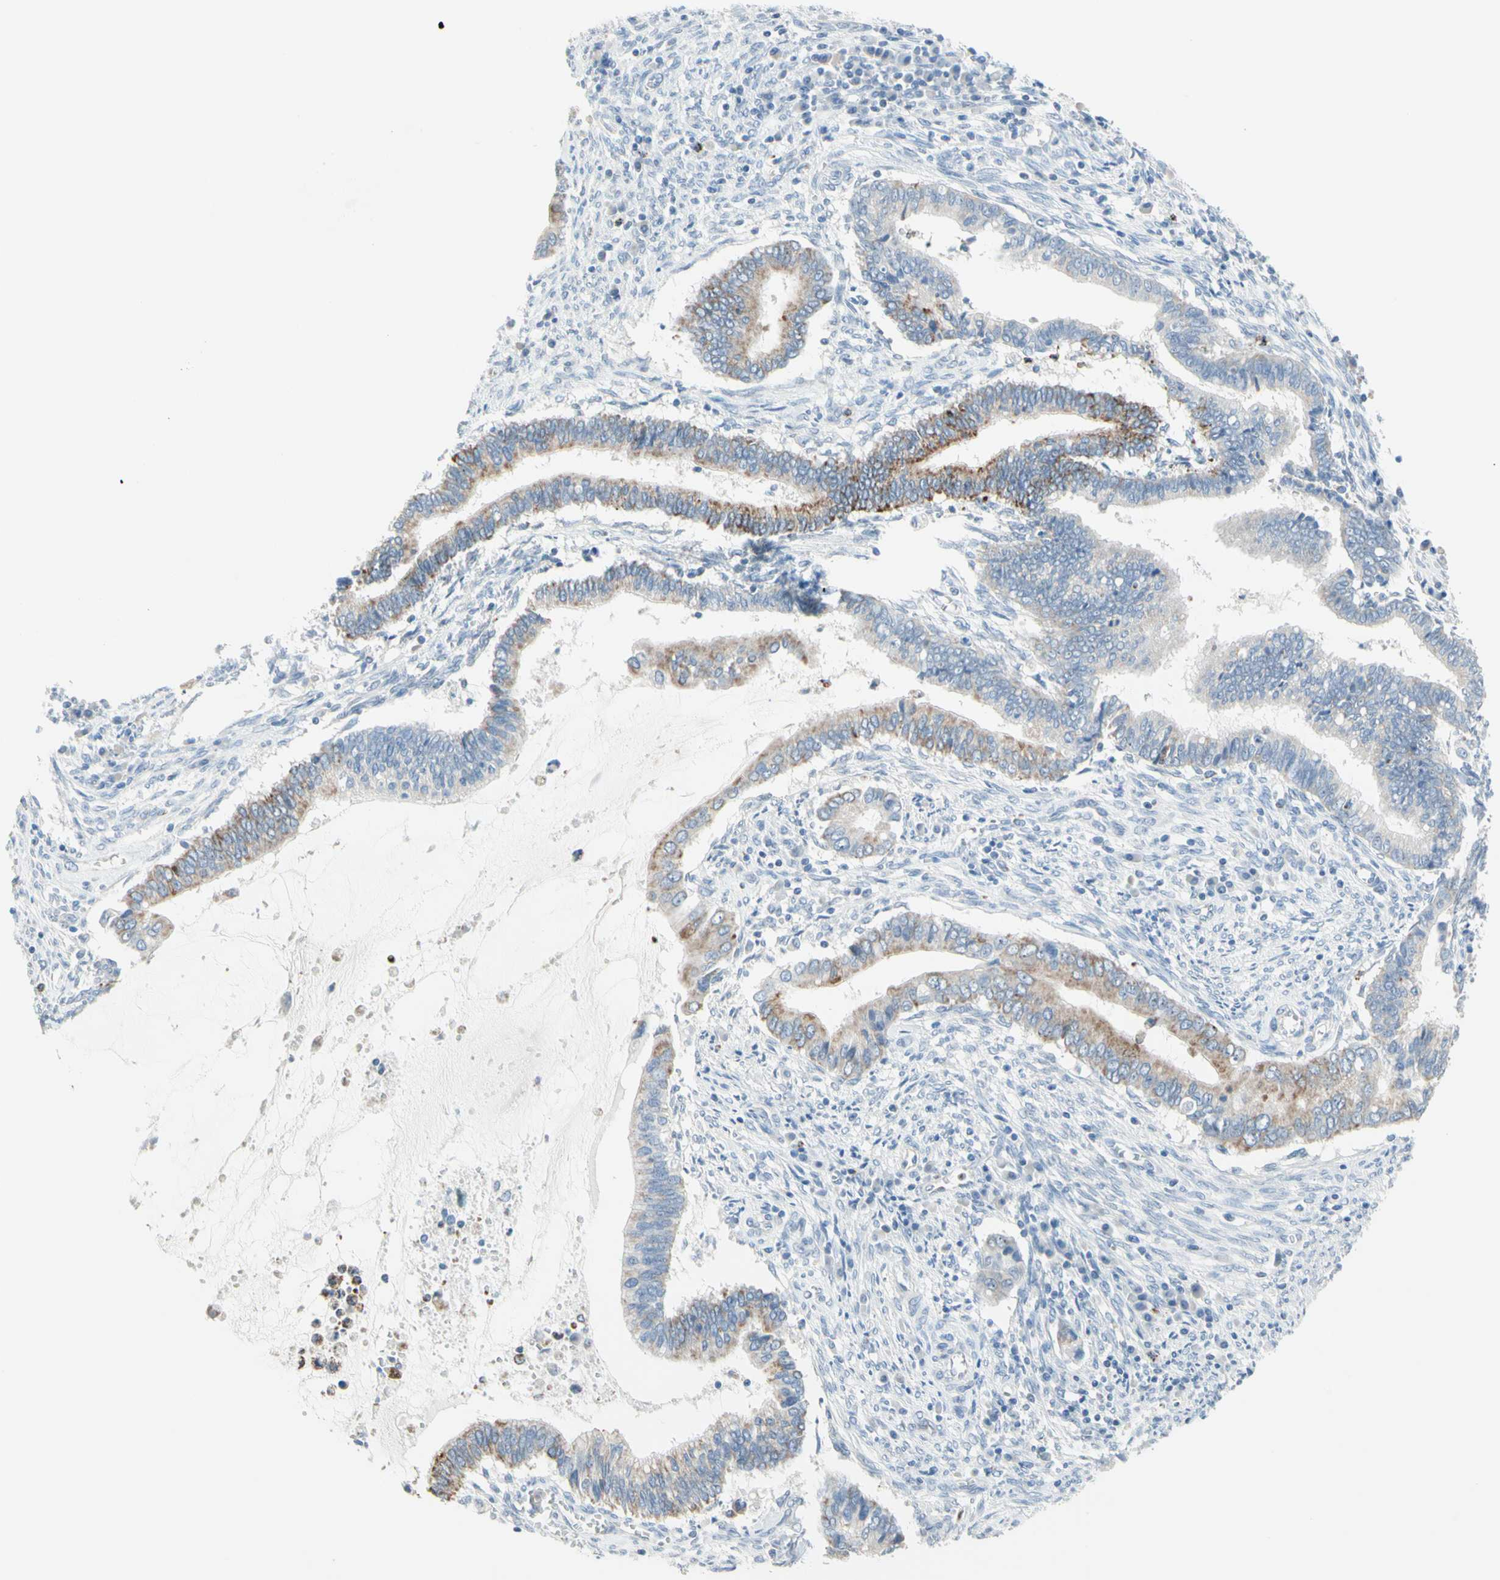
{"staining": {"intensity": "moderate", "quantity": "<25%", "location": "cytoplasmic/membranous"}, "tissue": "cervical cancer", "cell_type": "Tumor cells", "image_type": "cancer", "snomed": [{"axis": "morphology", "description": "Adenocarcinoma, NOS"}, {"axis": "topography", "description": "Cervix"}], "caption": "About <25% of tumor cells in cervical cancer (adenocarcinoma) show moderate cytoplasmic/membranous protein expression as visualized by brown immunohistochemical staining.", "gene": "CYSLTR1", "patient": {"sex": "female", "age": 44}}